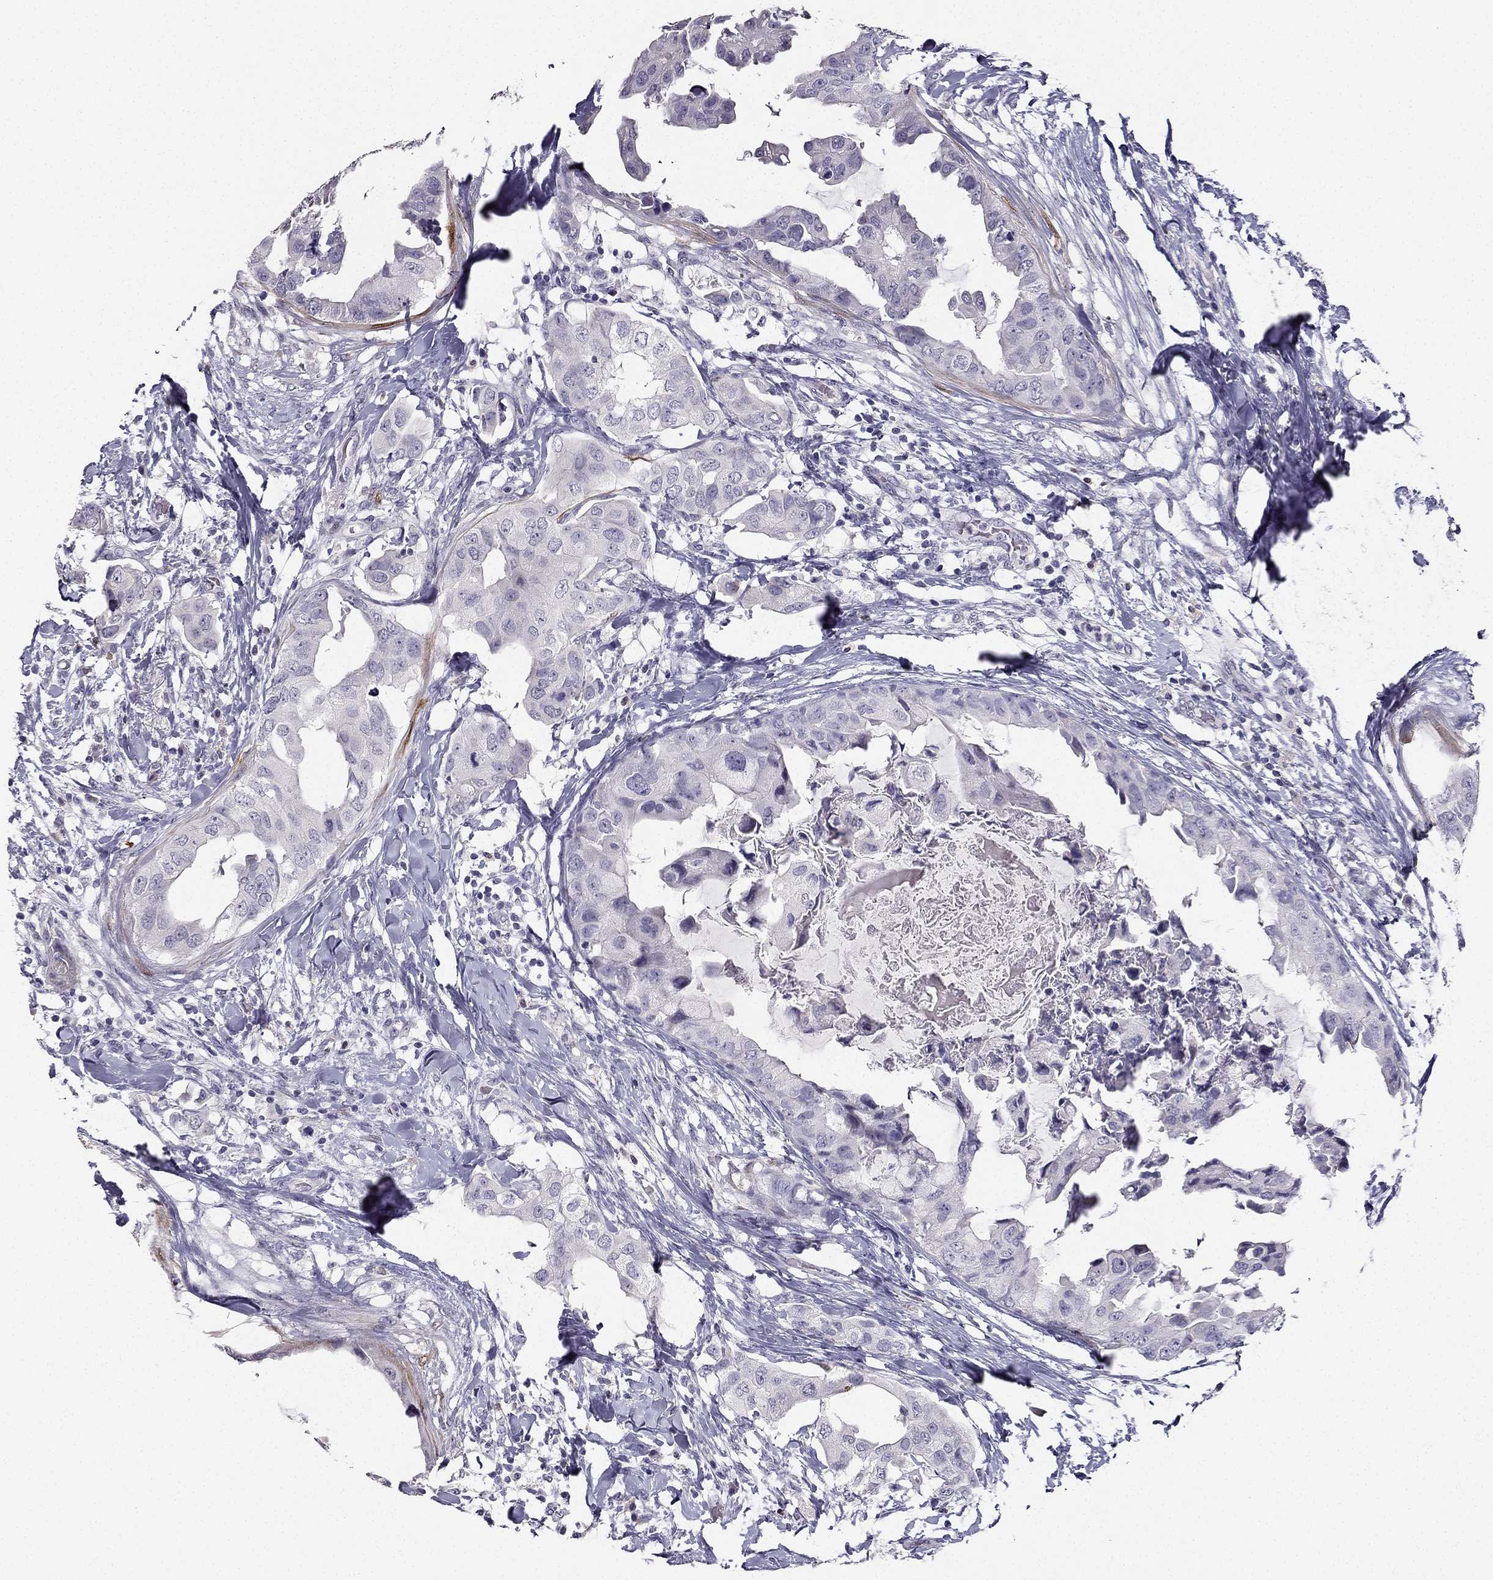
{"staining": {"intensity": "negative", "quantity": "none", "location": "none"}, "tissue": "breast cancer", "cell_type": "Tumor cells", "image_type": "cancer", "snomed": [{"axis": "morphology", "description": "Normal tissue, NOS"}, {"axis": "morphology", "description": "Duct carcinoma"}, {"axis": "topography", "description": "Breast"}], "caption": "DAB immunohistochemical staining of human intraductal carcinoma (breast) shows no significant staining in tumor cells. (DAB immunohistochemistry (IHC), high magnification).", "gene": "CALB2", "patient": {"sex": "female", "age": 40}}